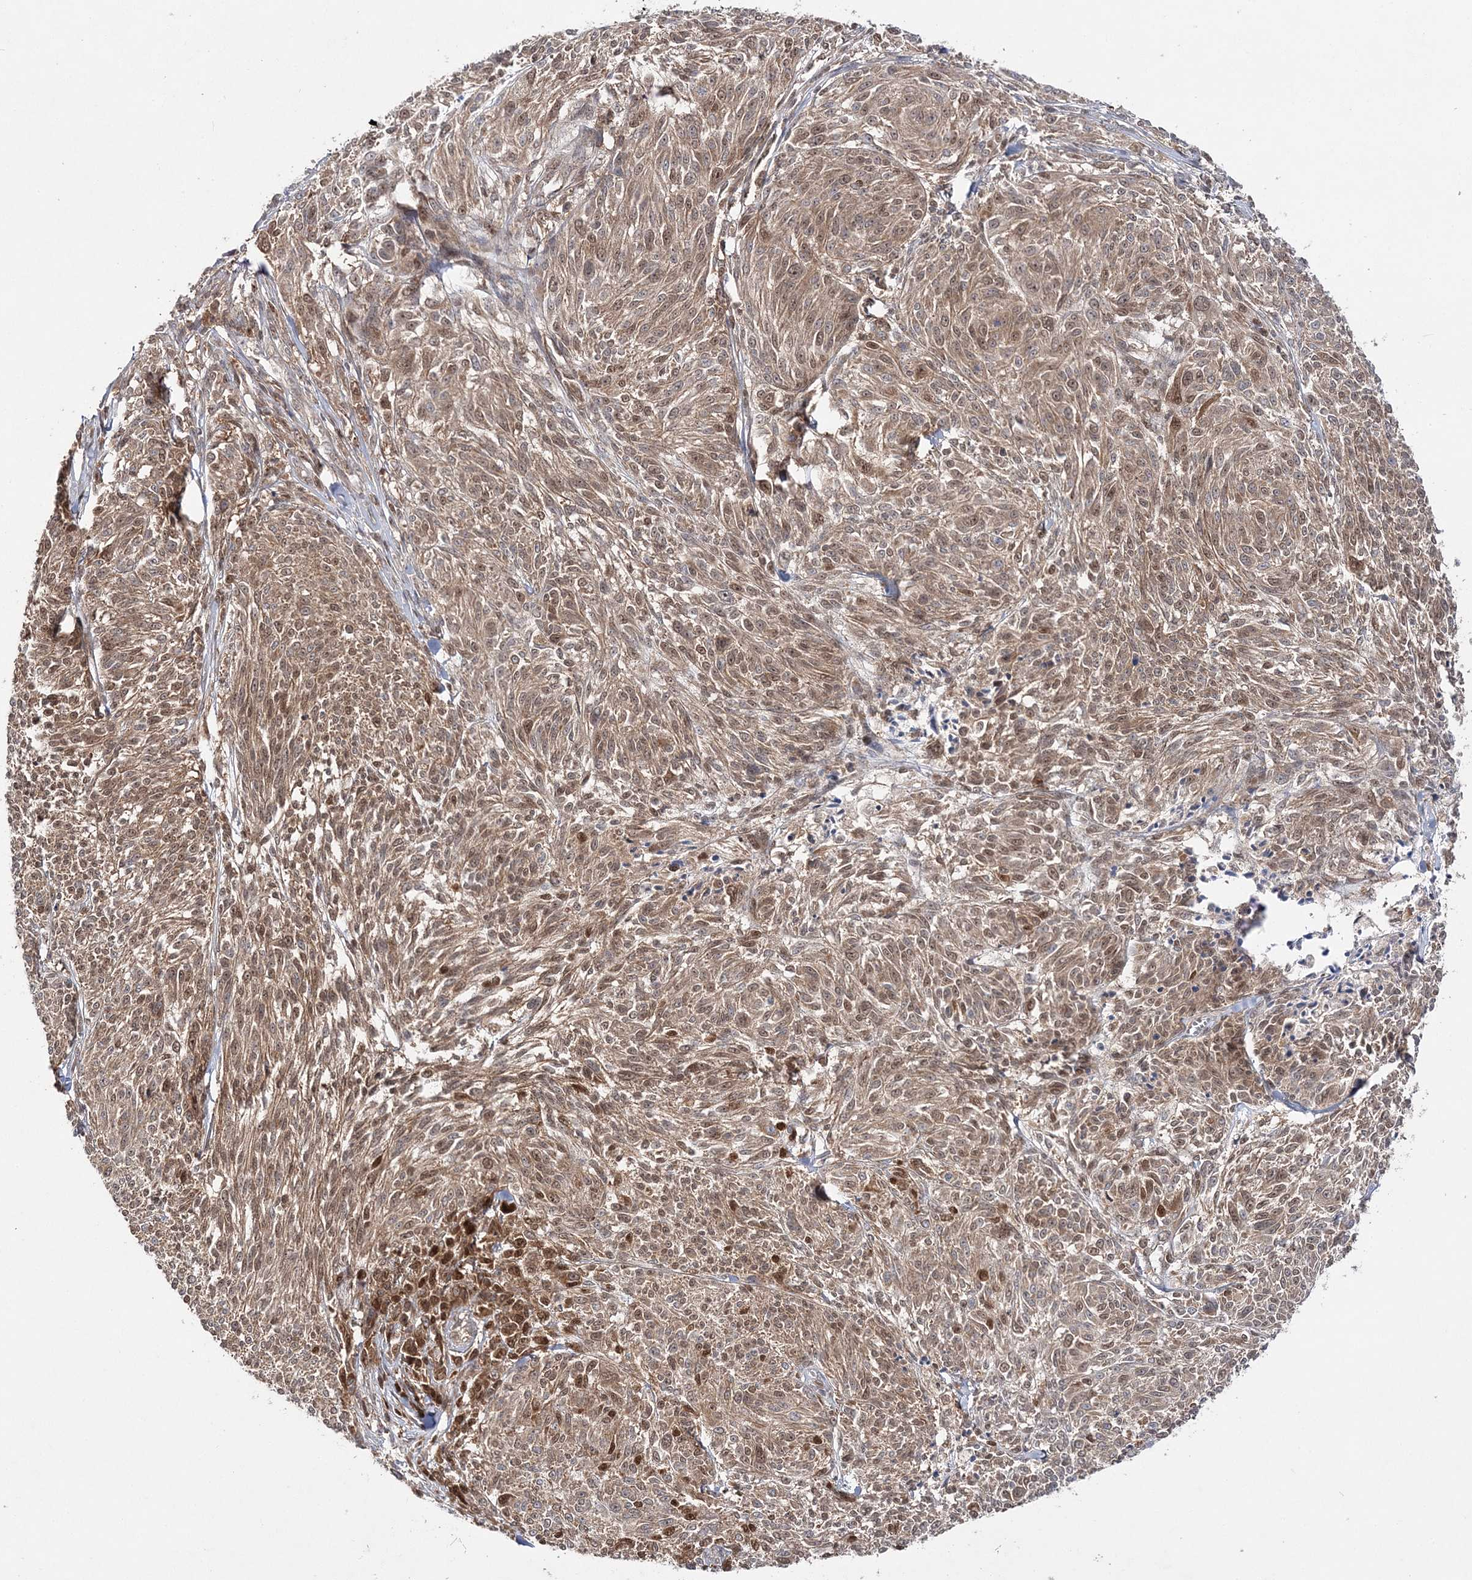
{"staining": {"intensity": "moderate", "quantity": ">75%", "location": "cytoplasmic/membranous,nuclear"}, "tissue": "melanoma", "cell_type": "Tumor cells", "image_type": "cancer", "snomed": [{"axis": "morphology", "description": "Malignant melanoma, NOS"}, {"axis": "topography", "description": "Skin of trunk"}], "caption": "Protein staining of malignant melanoma tissue displays moderate cytoplasmic/membranous and nuclear expression in approximately >75% of tumor cells.", "gene": "NIF3L1", "patient": {"sex": "male", "age": 71}}